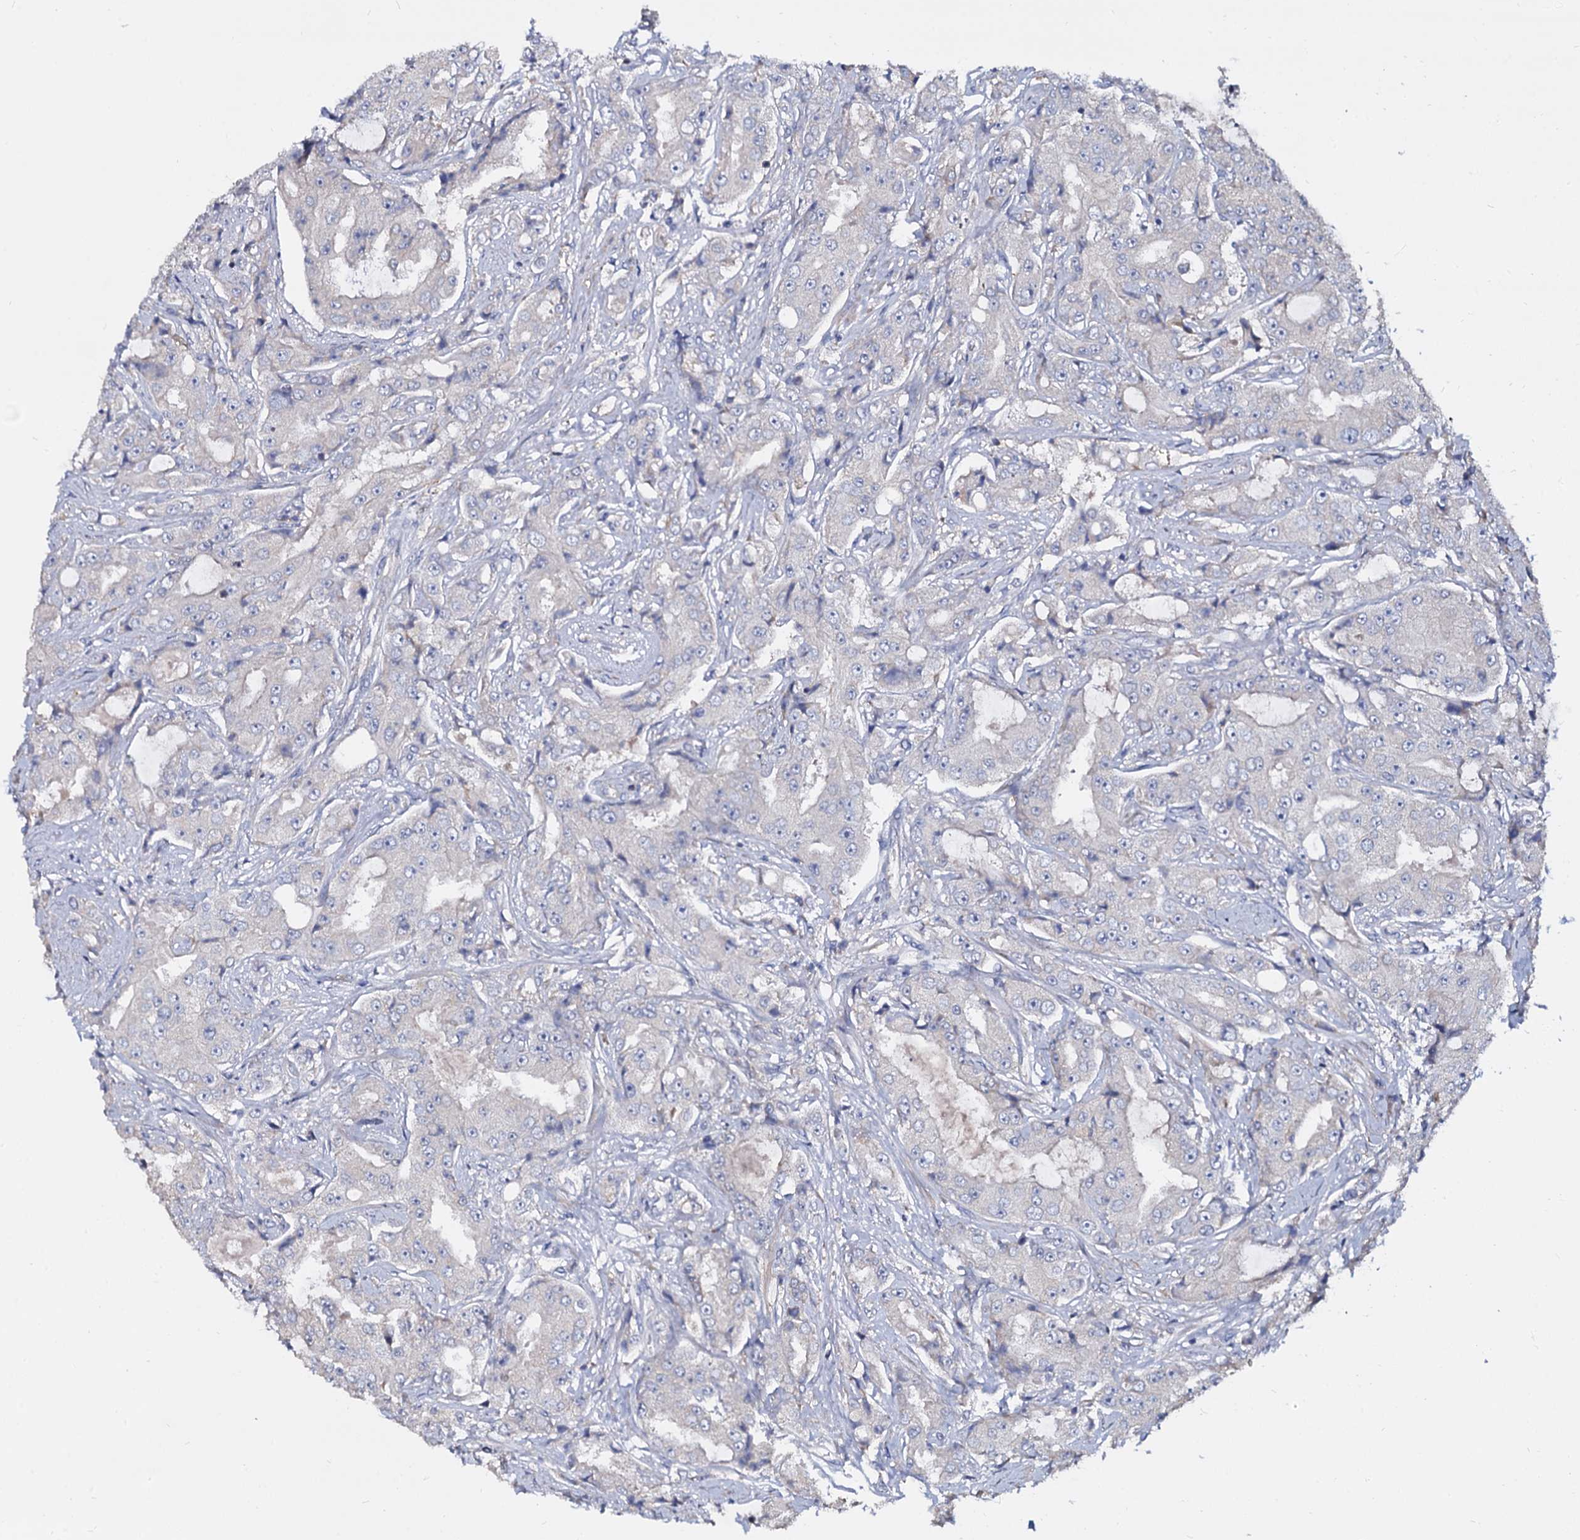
{"staining": {"intensity": "negative", "quantity": "none", "location": "none"}, "tissue": "prostate cancer", "cell_type": "Tumor cells", "image_type": "cancer", "snomed": [{"axis": "morphology", "description": "Adenocarcinoma, High grade"}, {"axis": "topography", "description": "Prostate"}], "caption": "IHC histopathology image of neoplastic tissue: human prostate cancer (adenocarcinoma (high-grade)) stained with DAB (3,3'-diaminobenzidine) reveals no significant protein positivity in tumor cells. (DAB immunohistochemistry (IHC) with hematoxylin counter stain).", "gene": "ANKRD13A", "patient": {"sex": "male", "age": 73}}